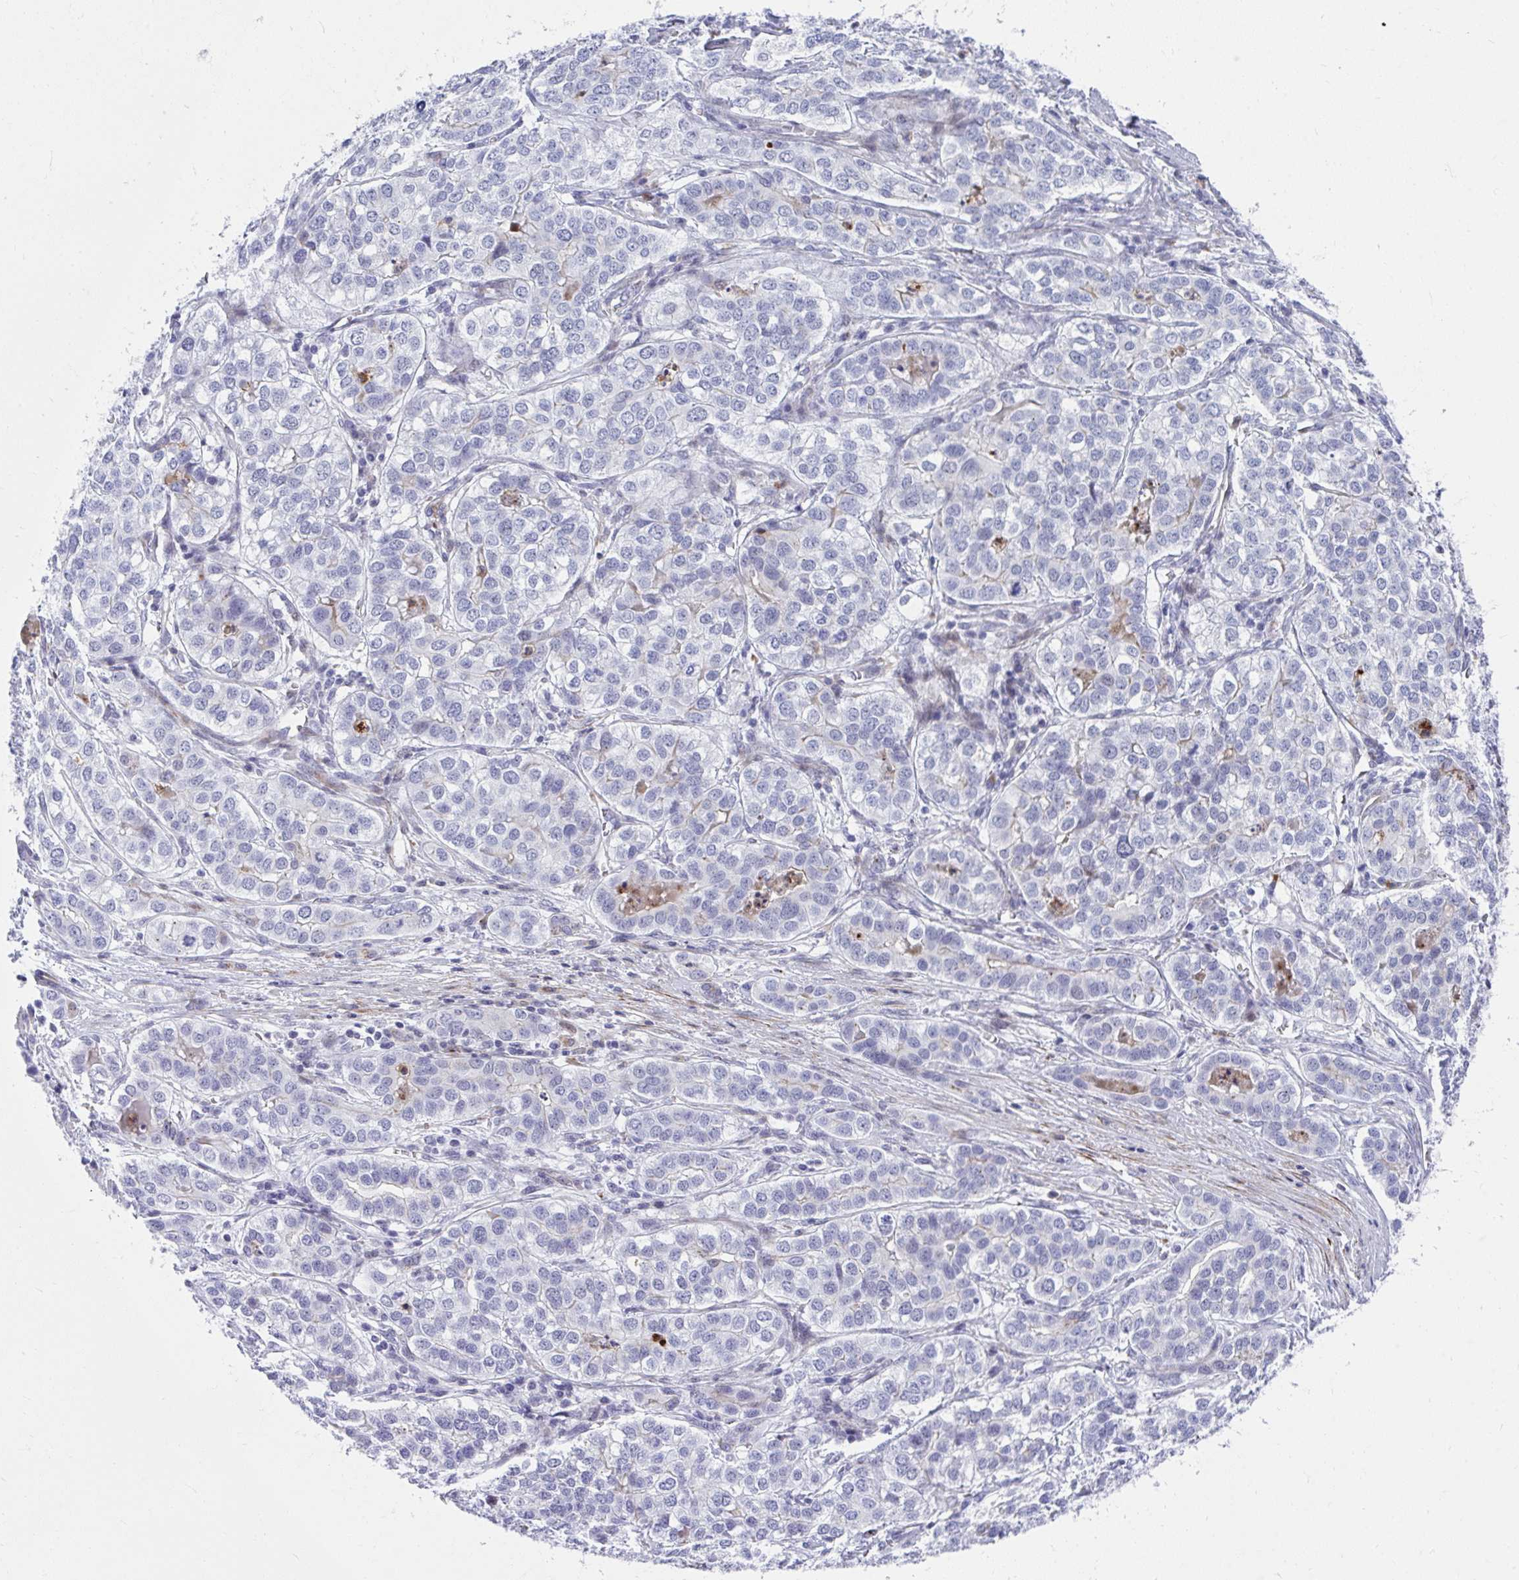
{"staining": {"intensity": "negative", "quantity": "none", "location": "none"}, "tissue": "liver cancer", "cell_type": "Tumor cells", "image_type": "cancer", "snomed": [{"axis": "morphology", "description": "Cholangiocarcinoma"}, {"axis": "topography", "description": "Liver"}], "caption": "Immunohistochemistry micrograph of human liver cancer stained for a protein (brown), which shows no expression in tumor cells. Brightfield microscopy of immunohistochemistry stained with DAB (brown) and hematoxylin (blue), captured at high magnification.", "gene": "CSTB", "patient": {"sex": "male", "age": 56}}